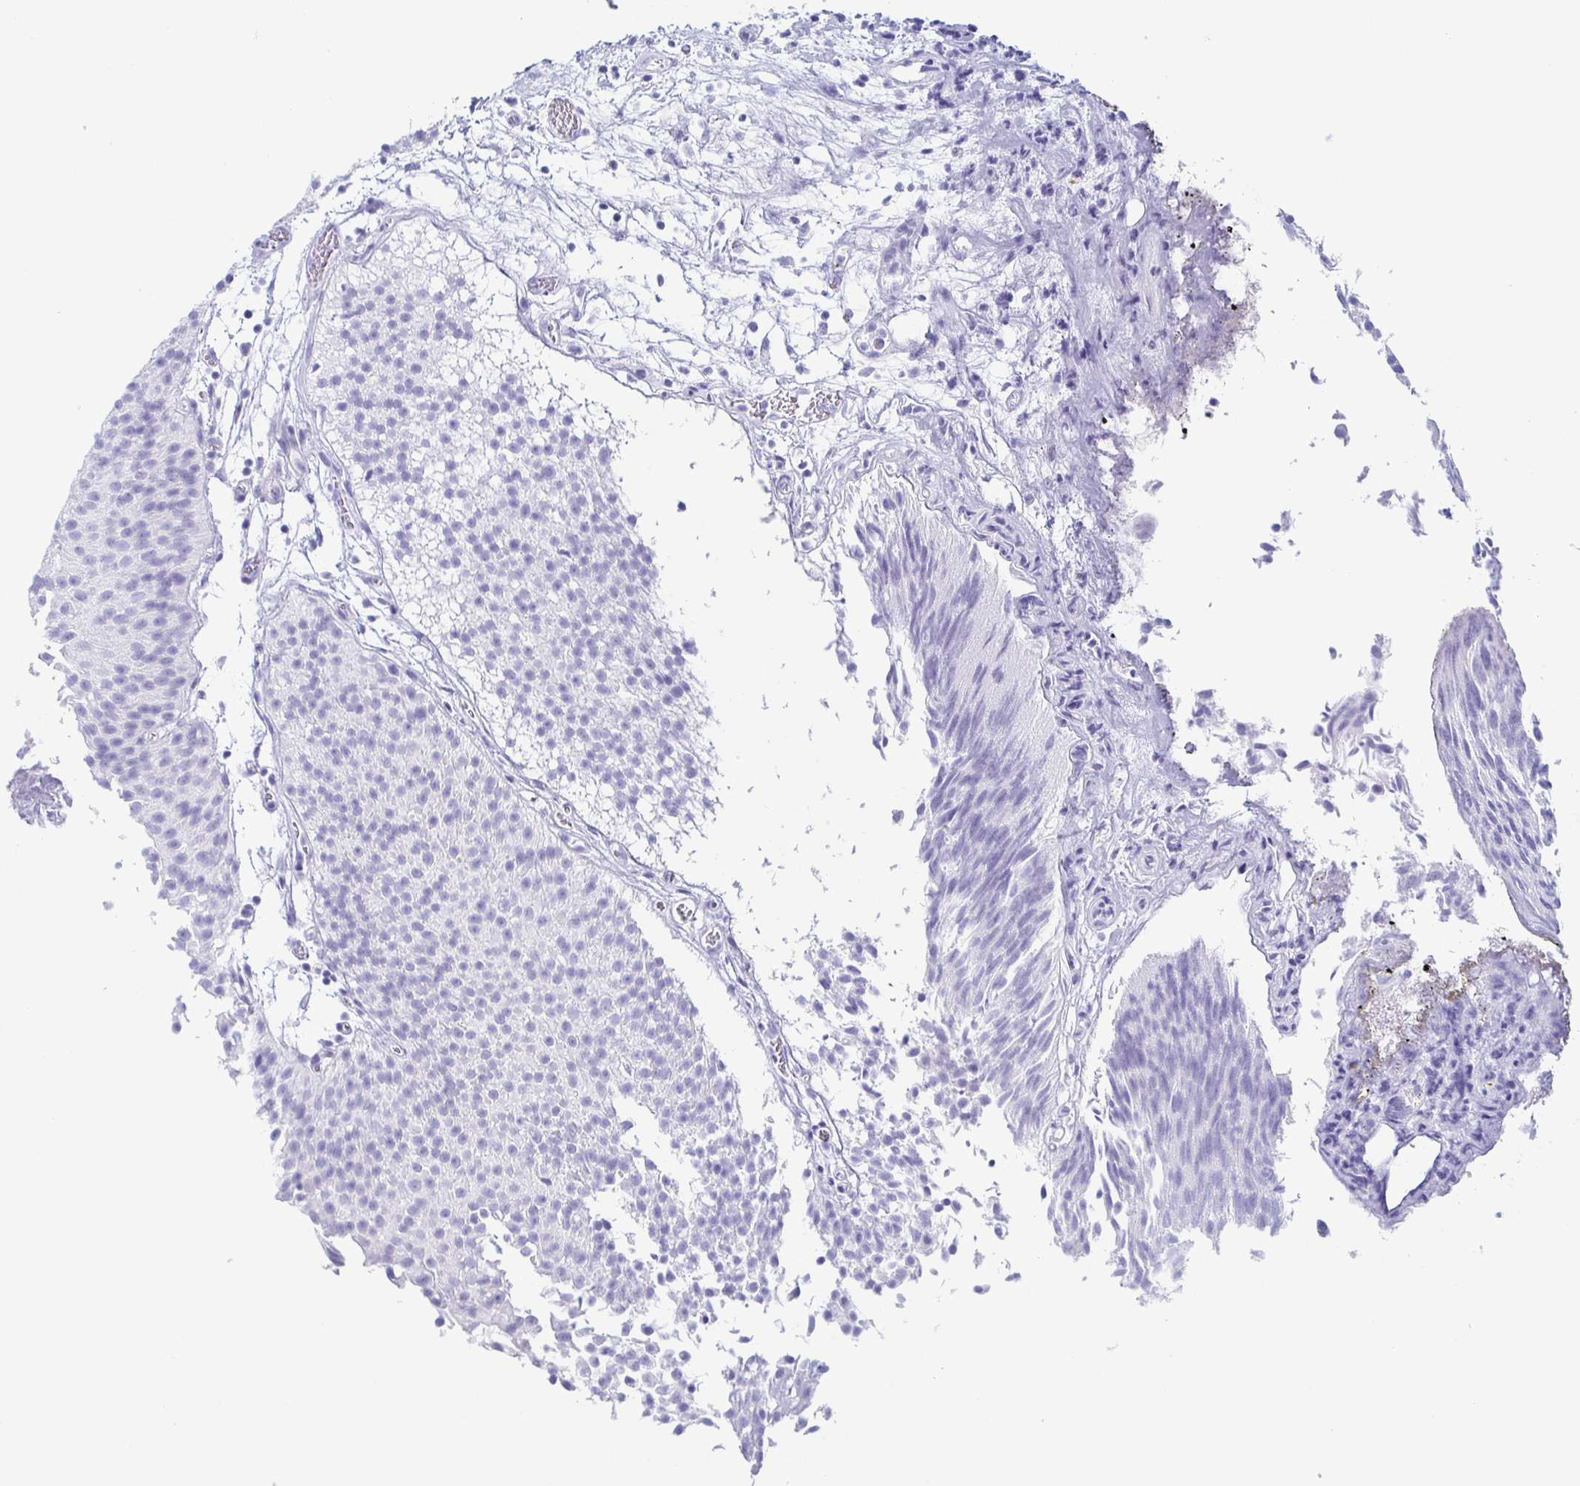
{"staining": {"intensity": "negative", "quantity": "none", "location": "none"}, "tissue": "urothelial cancer", "cell_type": "Tumor cells", "image_type": "cancer", "snomed": [{"axis": "morphology", "description": "Urothelial carcinoma, Low grade"}, {"axis": "topography", "description": "Urinary bladder"}], "caption": "IHC histopathology image of urothelial cancer stained for a protein (brown), which shows no positivity in tumor cells.", "gene": "PRR4", "patient": {"sex": "male", "age": 80}}